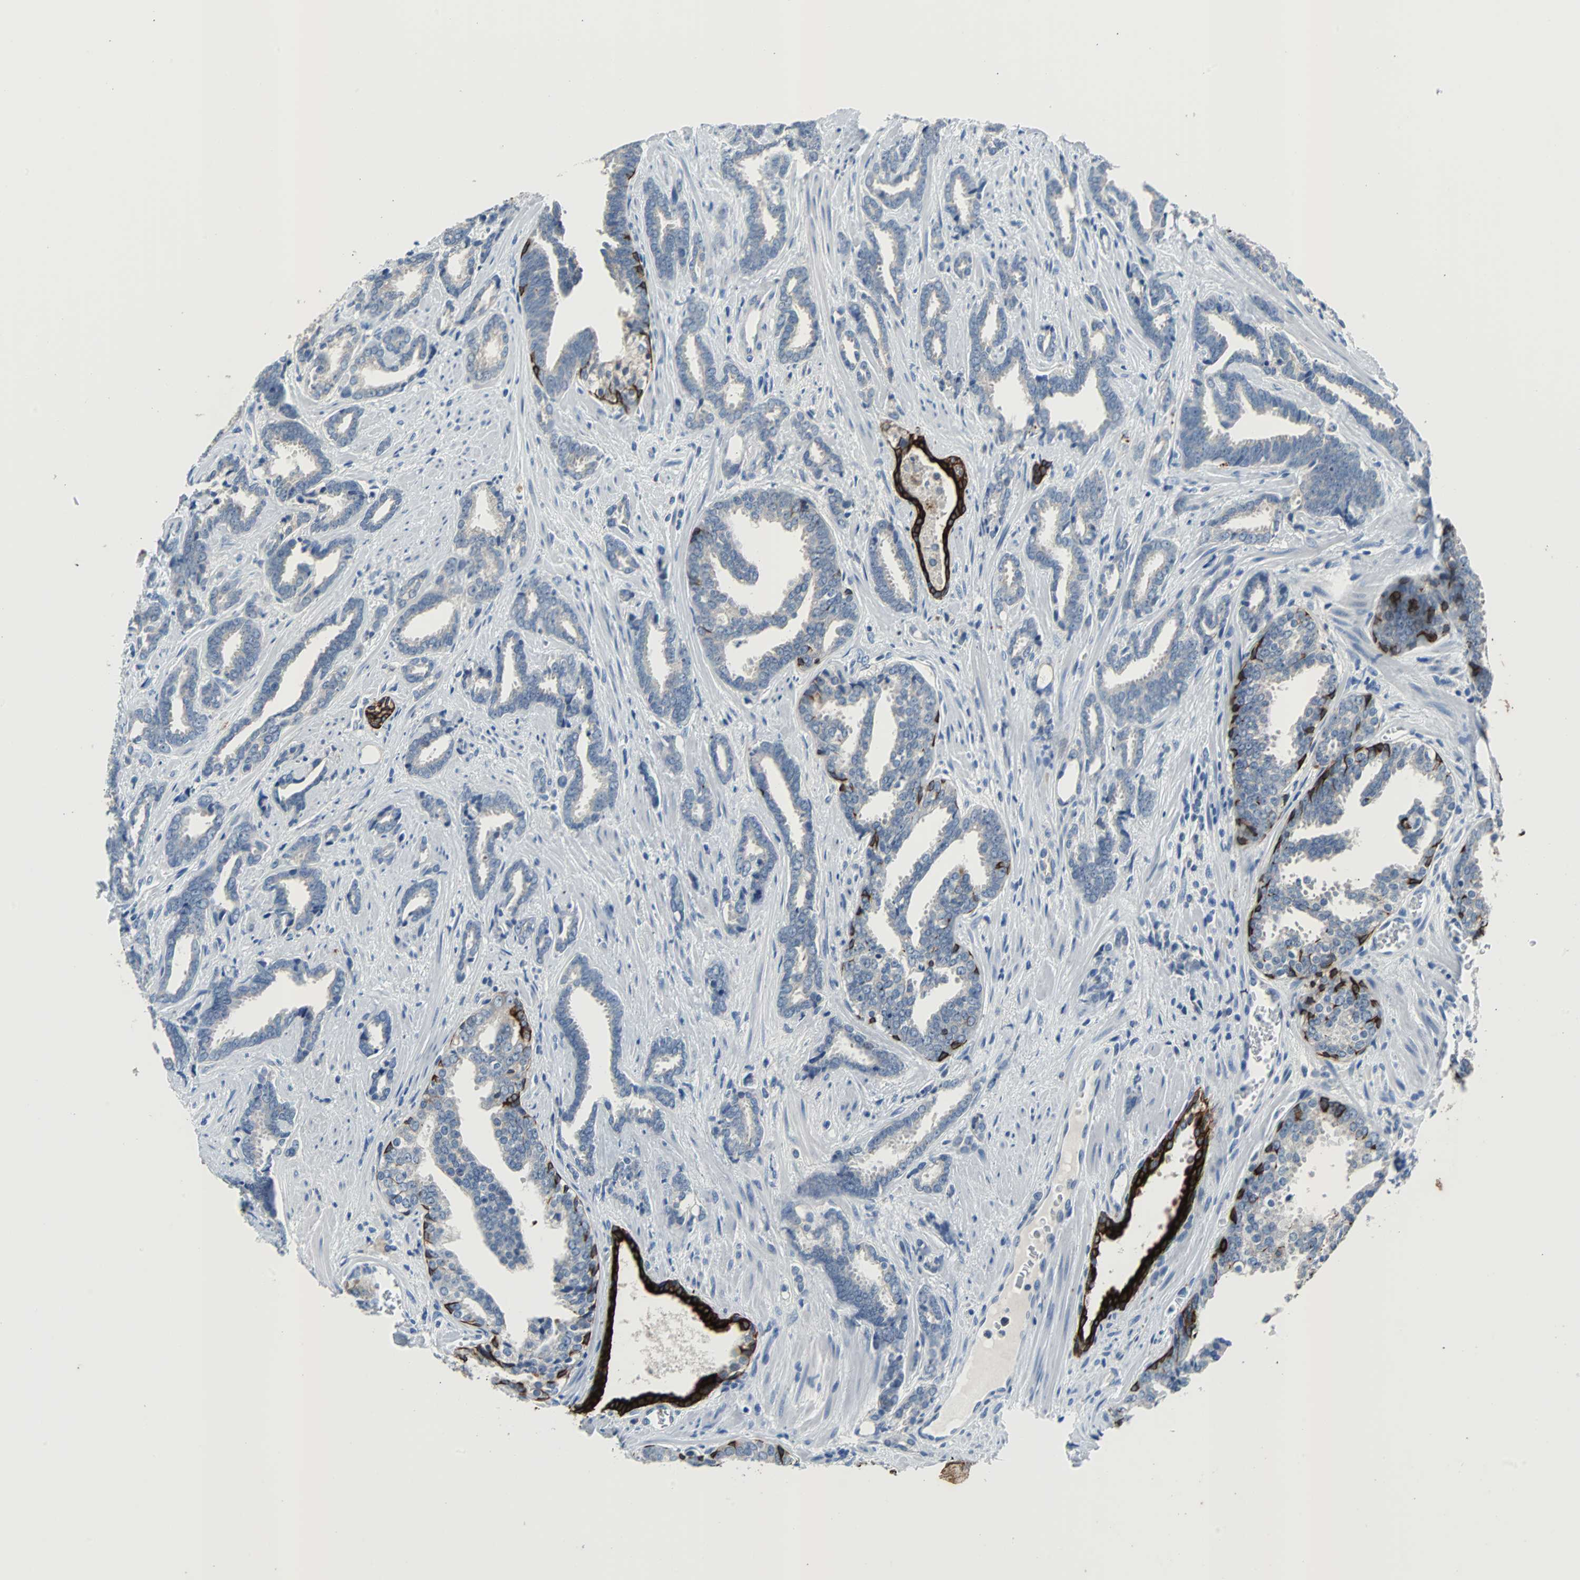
{"staining": {"intensity": "weak", "quantity": ">75%", "location": "cytoplasmic/membranous"}, "tissue": "prostate cancer", "cell_type": "Tumor cells", "image_type": "cancer", "snomed": [{"axis": "morphology", "description": "Adenocarcinoma, High grade"}, {"axis": "topography", "description": "Prostate"}], "caption": "Prostate cancer (high-grade adenocarcinoma) stained with DAB immunohistochemistry exhibits low levels of weak cytoplasmic/membranous positivity in about >75% of tumor cells.", "gene": "KRT7", "patient": {"sex": "male", "age": 67}}